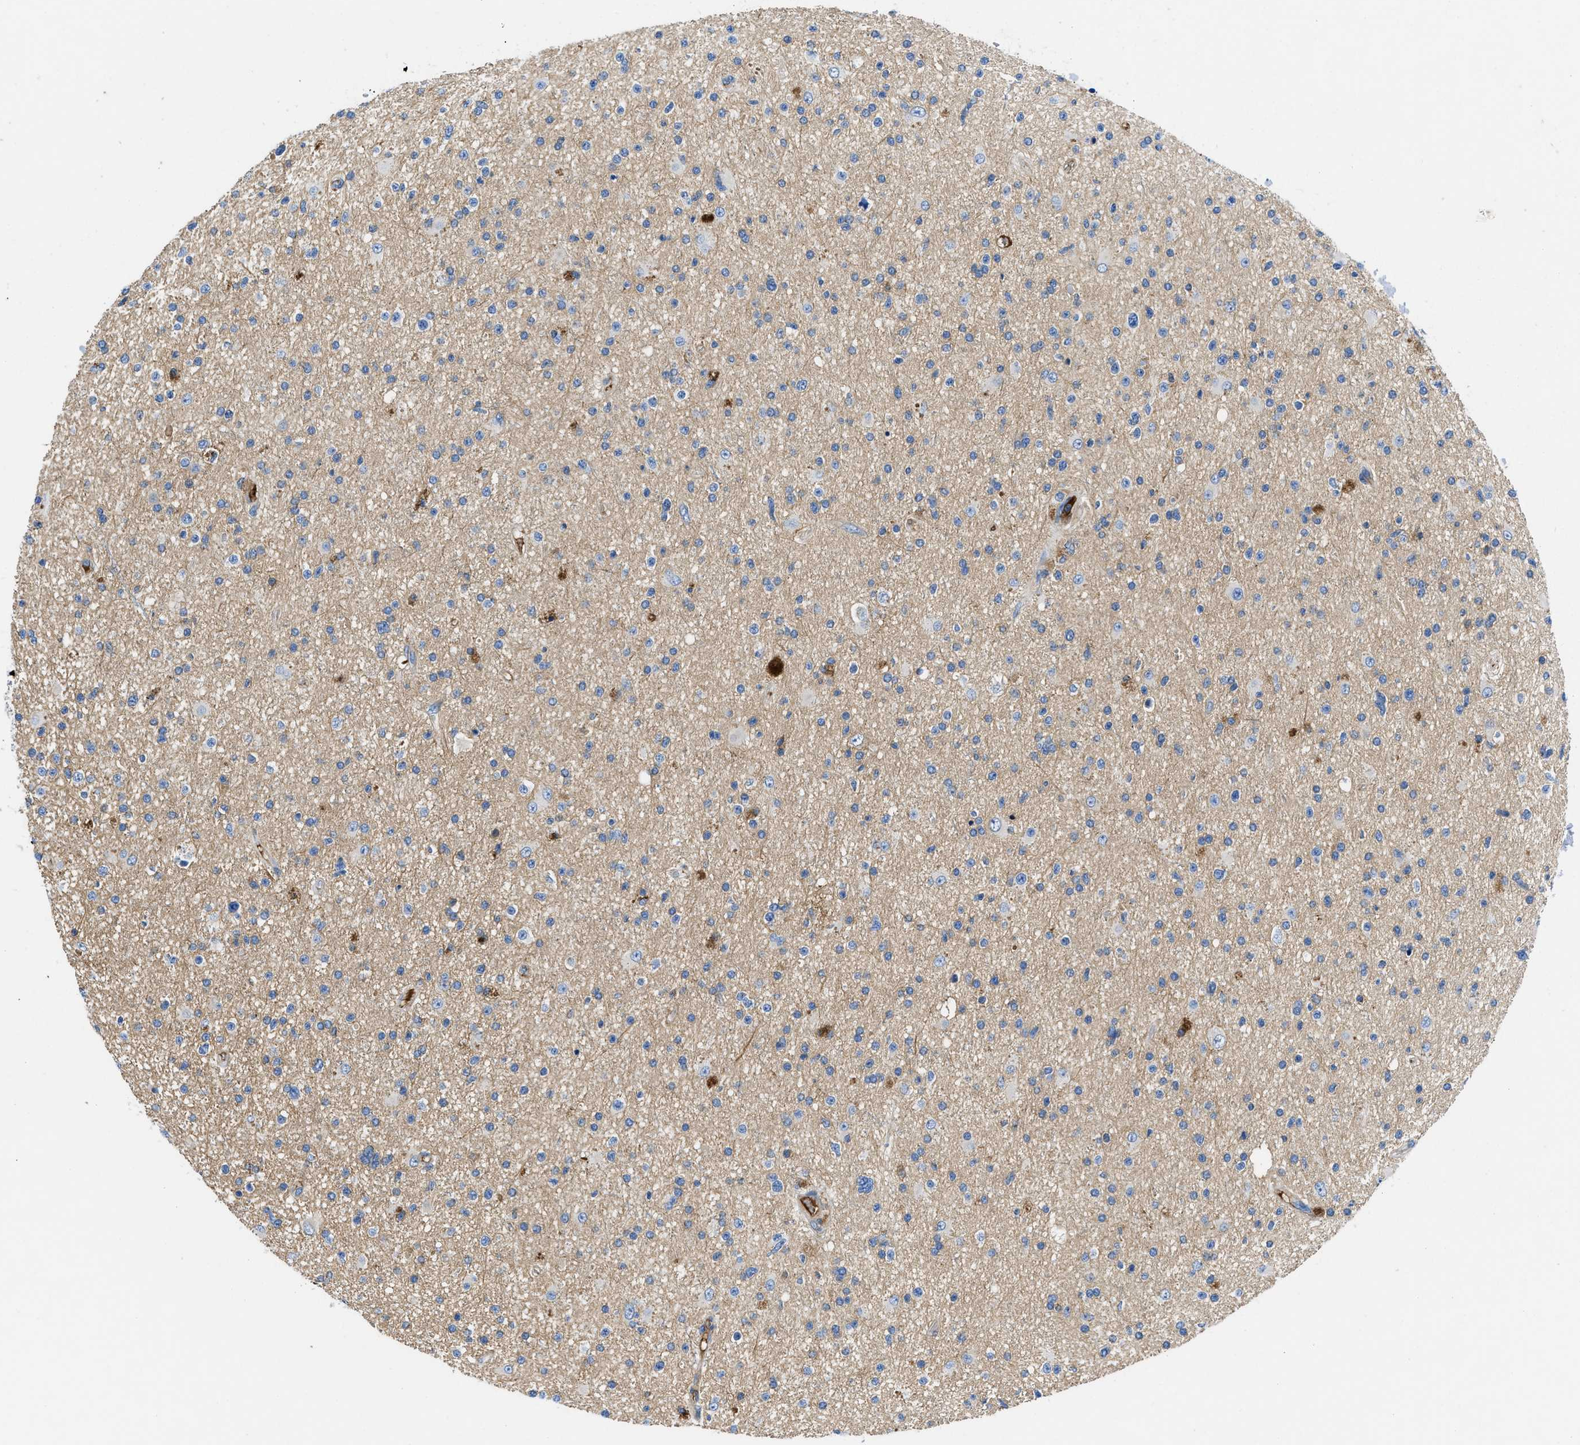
{"staining": {"intensity": "negative", "quantity": "none", "location": "none"}, "tissue": "glioma", "cell_type": "Tumor cells", "image_type": "cancer", "snomed": [{"axis": "morphology", "description": "Glioma, malignant, High grade"}, {"axis": "topography", "description": "Brain"}], "caption": "Immunohistochemical staining of human malignant glioma (high-grade) demonstrates no significant staining in tumor cells.", "gene": "ATP6V0D1", "patient": {"sex": "male", "age": 33}}